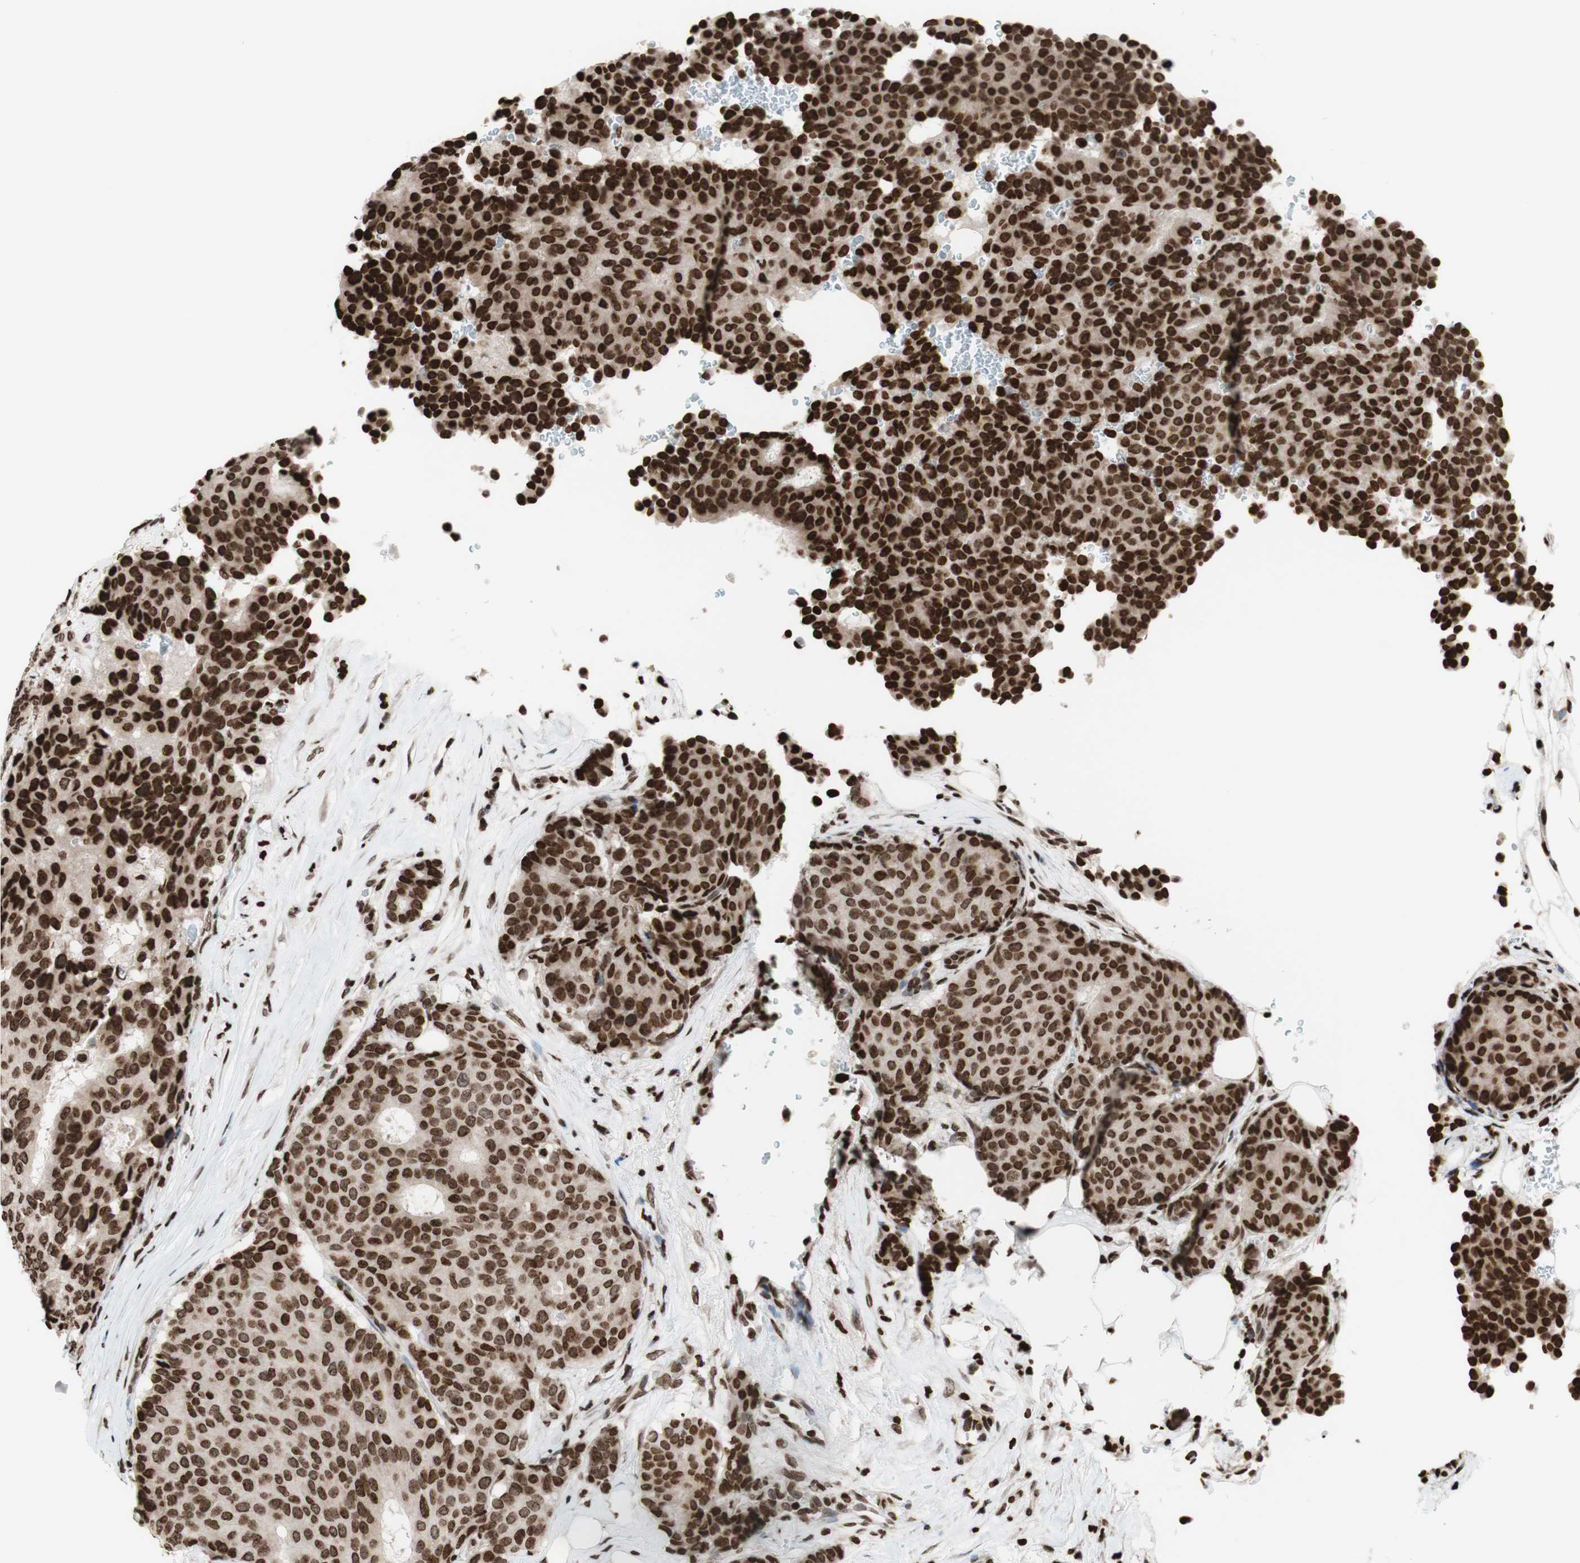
{"staining": {"intensity": "strong", "quantity": ">75%", "location": "nuclear"}, "tissue": "breast cancer", "cell_type": "Tumor cells", "image_type": "cancer", "snomed": [{"axis": "morphology", "description": "Duct carcinoma"}, {"axis": "topography", "description": "Breast"}], "caption": "Breast infiltrating ductal carcinoma stained with immunohistochemistry (IHC) displays strong nuclear staining in about >75% of tumor cells.", "gene": "NCOA3", "patient": {"sex": "female", "age": 75}}